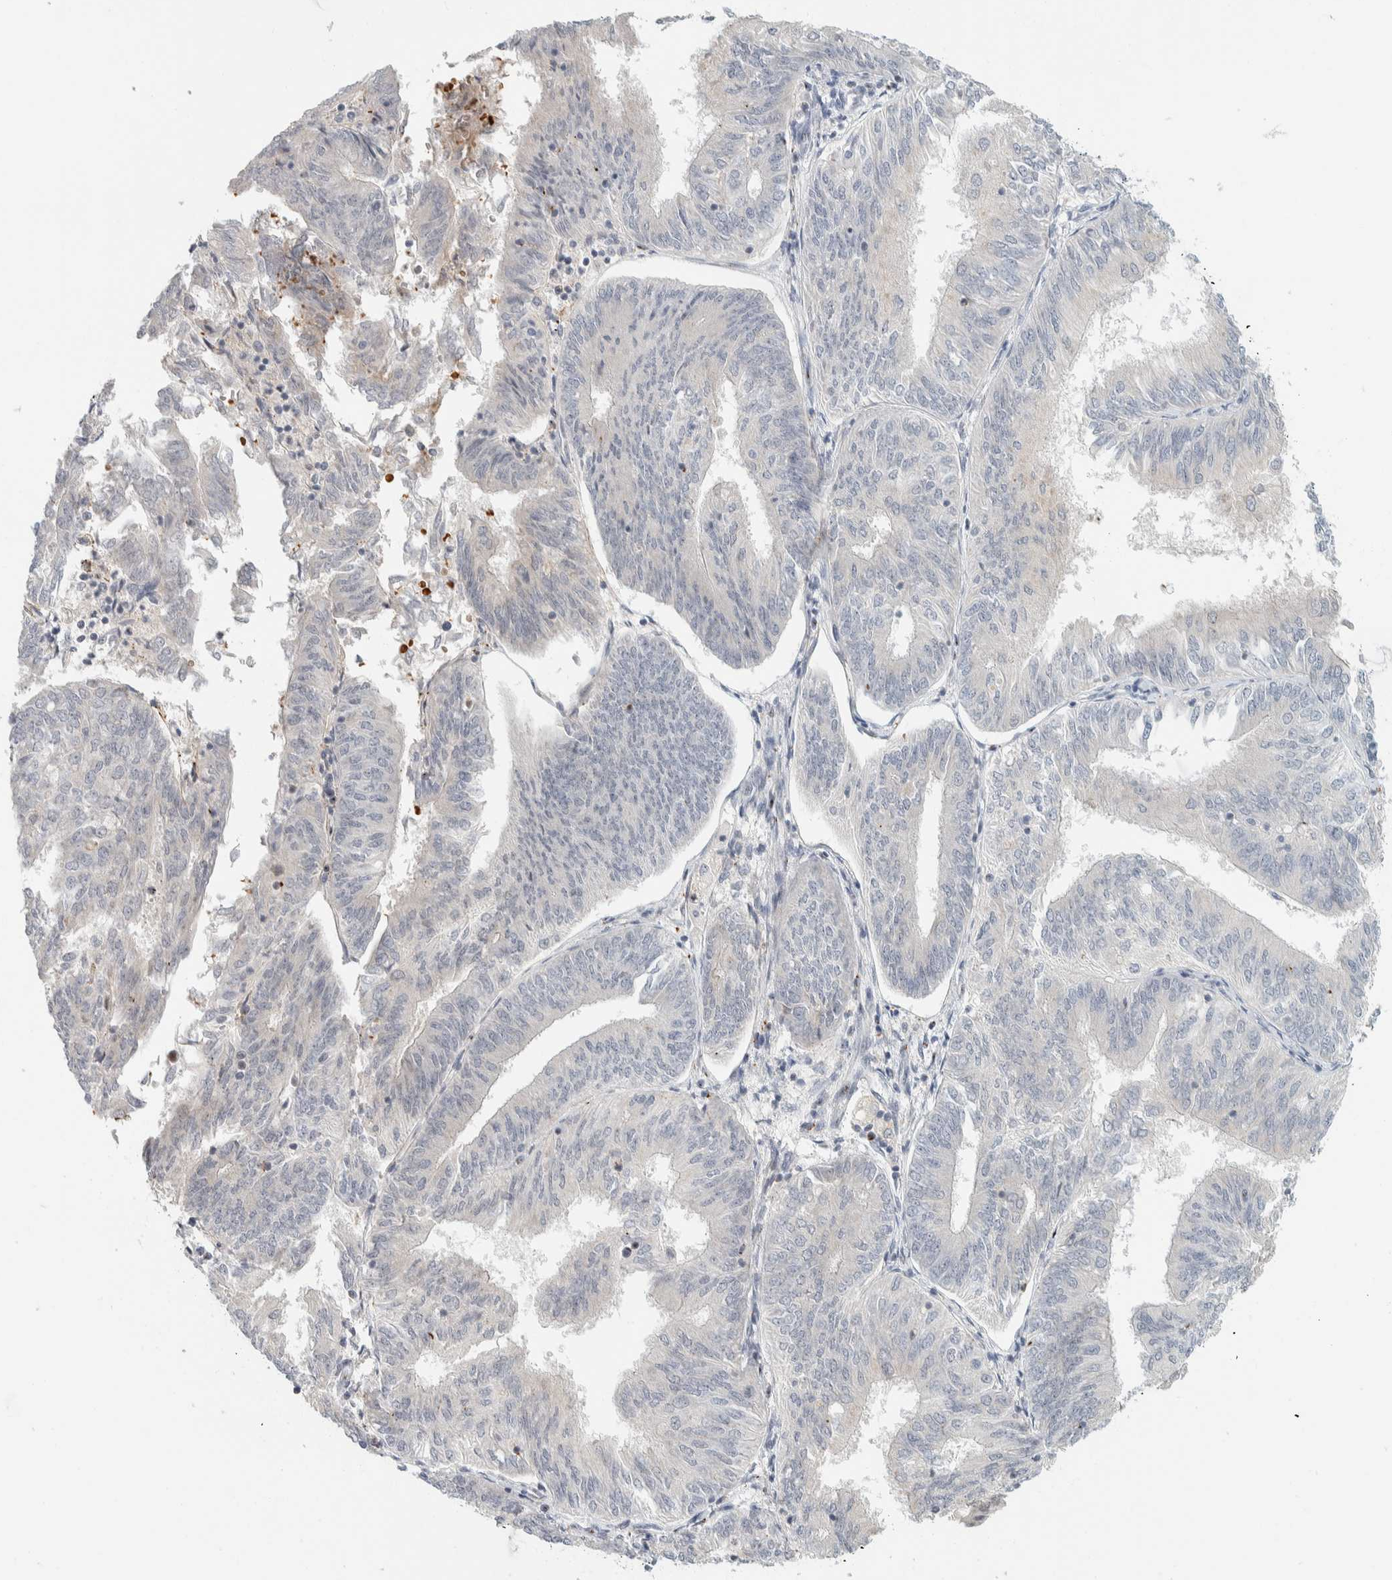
{"staining": {"intensity": "negative", "quantity": "none", "location": "none"}, "tissue": "endometrial cancer", "cell_type": "Tumor cells", "image_type": "cancer", "snomed": [{"axis": "morphology", "description": "Adenocarcinoma, NOS"}, {"axis": "topography", "description": "Endometrium"}], "caption": "Endometrial cancer (adenocarcinoma) was stained to show a protein in brown. There is no significant positivity in tumor cells.", "gene": "ZBTB2", "patient": {"sex": "female", "age": 58}}